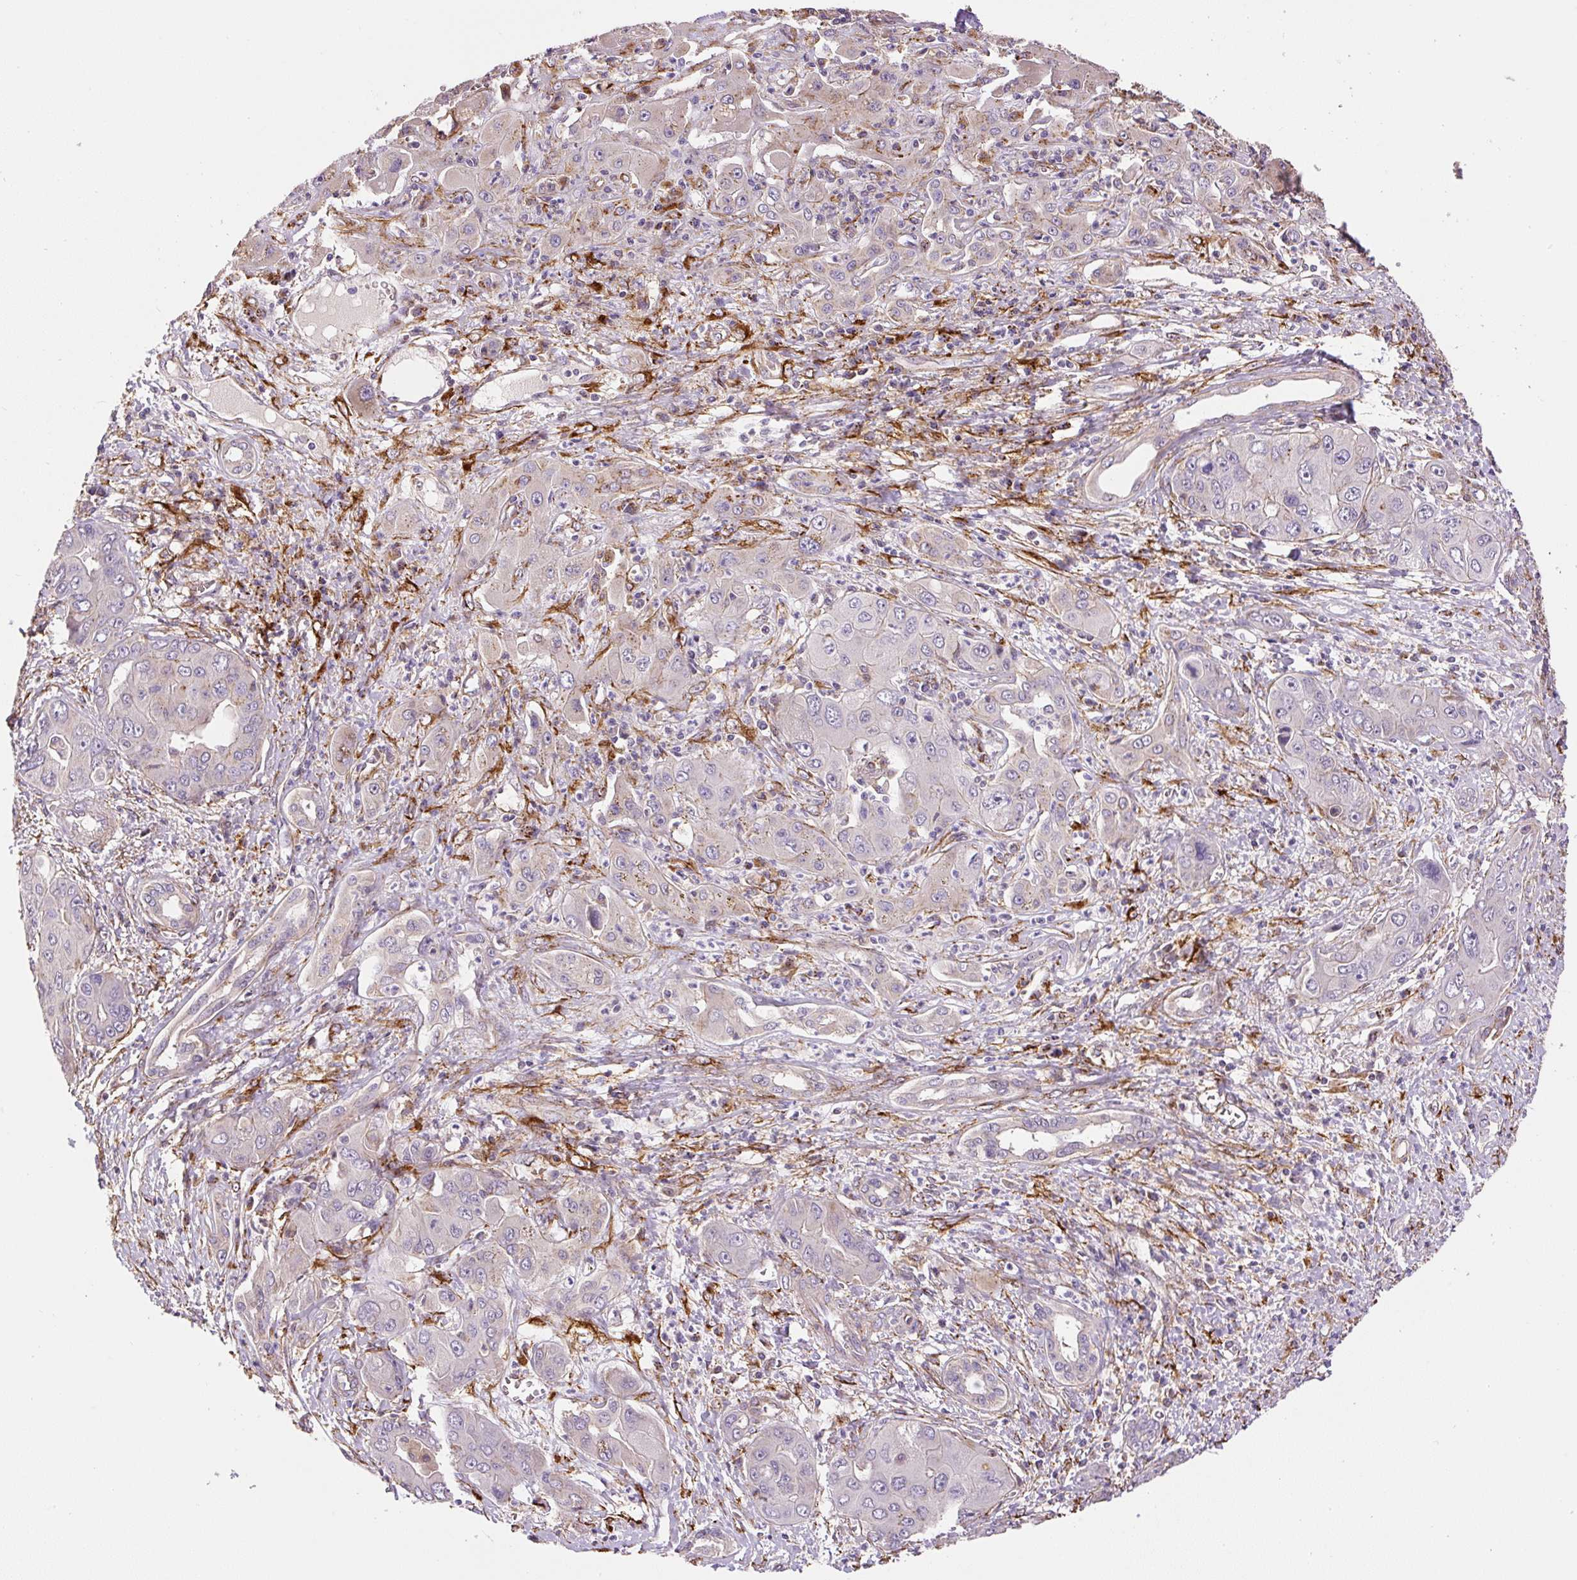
{"staining": {"intensity": "weak", "quantity": "<25%", "location": "cytoplasmic/membranous"}, "tissue": "liver cancer", "cell_type": "Tumor cells", "image_type": "cancer", "snomed": [{"axis": "morphology", "description": "Cholangiocarcinoma"}, {"axis": "topography", "description": "Liver"}], "caption": "Liver cancer (cholangiocarcinoma) was stained to show a protein in brown. There is no significant staining in tumor cells.", "gene": "RNF170", "patient": {"sex": "male", "age": 67}}